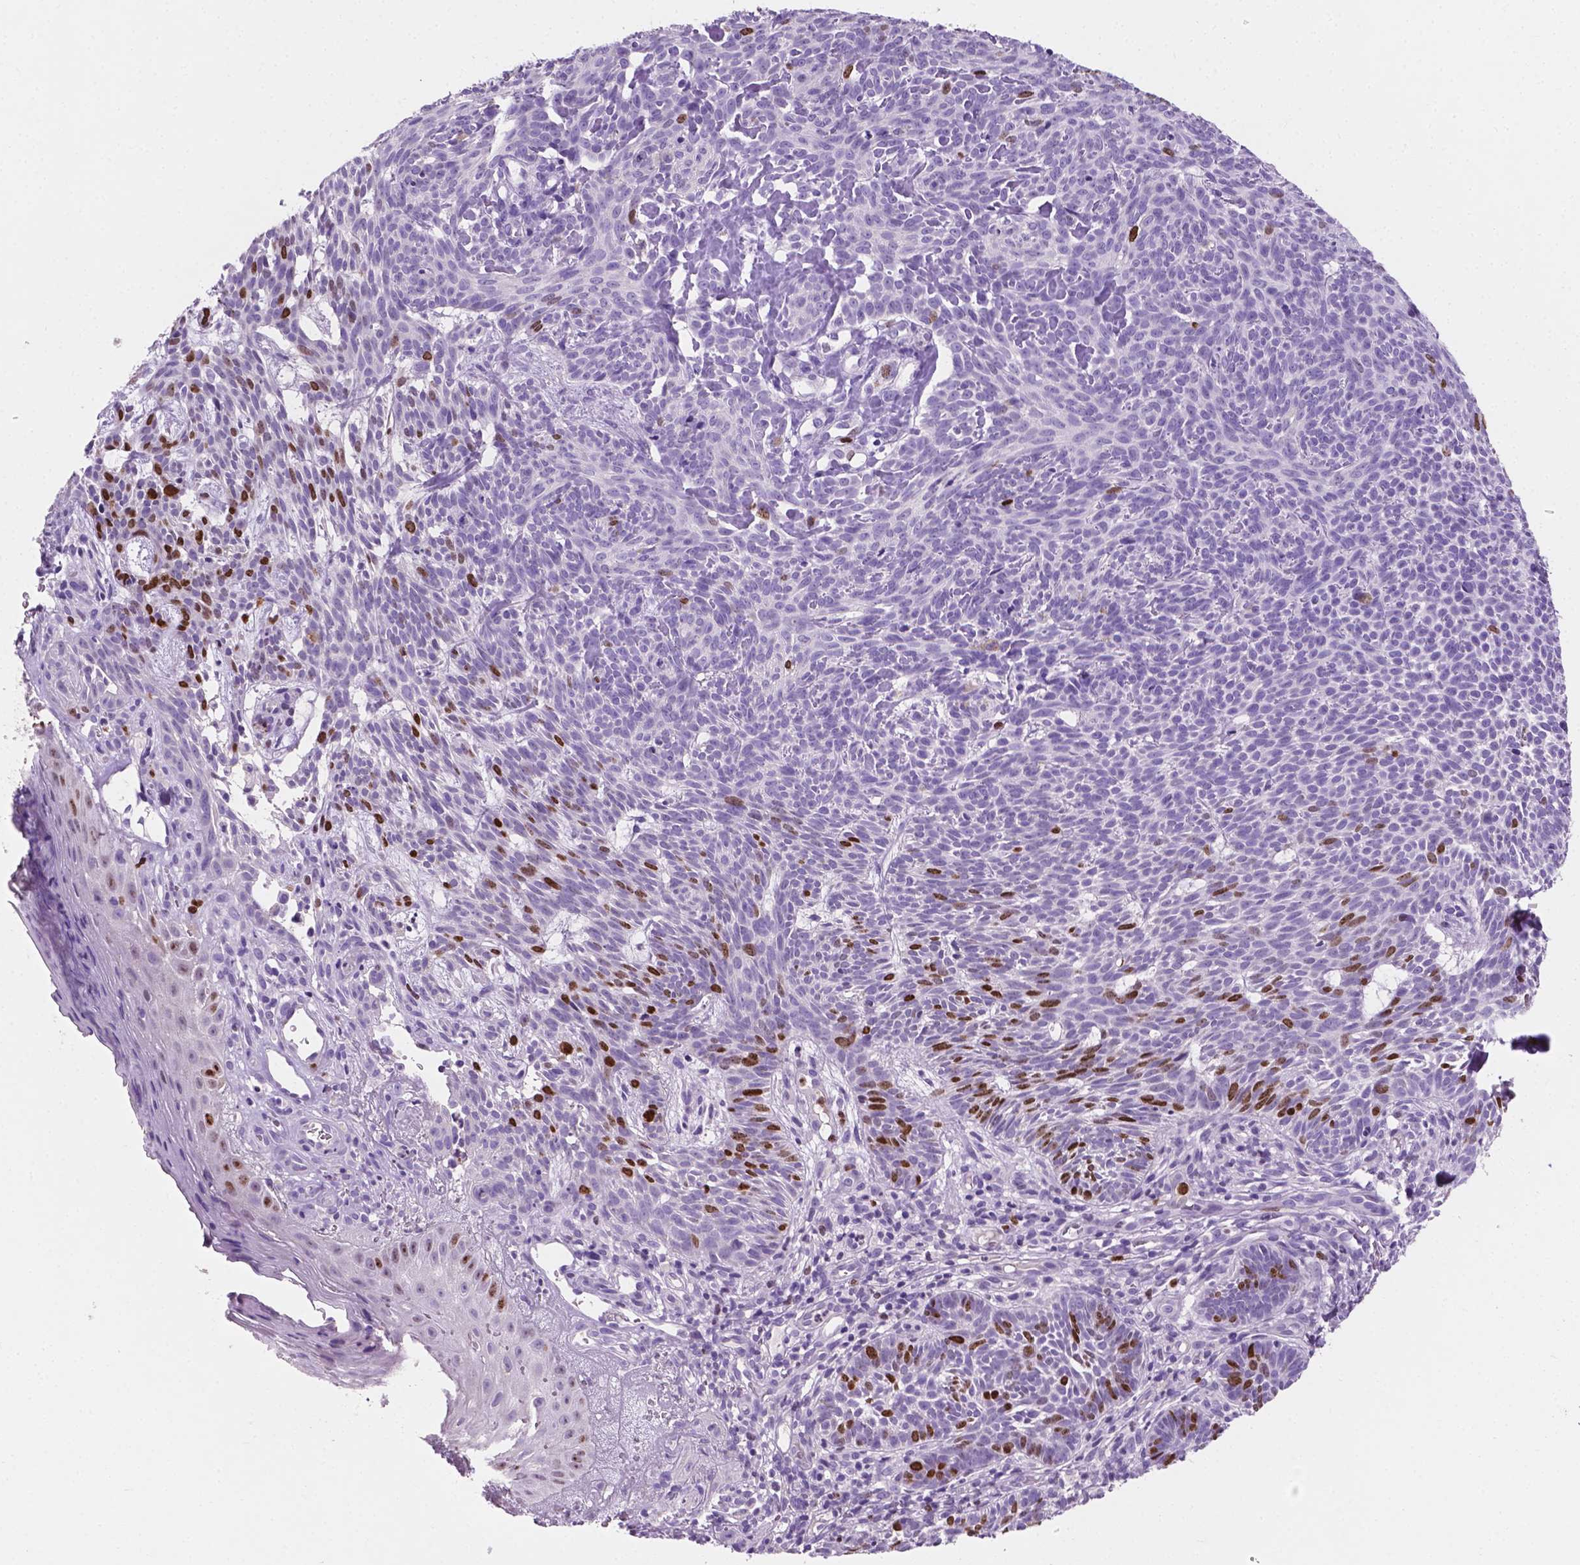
{"staining": {"intensity": "moderate", "quantity": "25%-75%", "location": "nuclear"}, "tissue": "skin cancer", "cell_type": "Tumor cells", "image_type": "cancer", "snomed": [{"axis": "morphology", "description": "Basal cell carcinoma"}, {"axis": "topography", "description": "Skin"}], "caption": "Immunohistochemical staining of human skin basal cell carcinoma exhibits medium levels of moderate nuclear protein staining in about 25%-75% of tumor cells.", "gene": "SIAH2", "patient": {"sex": "male", "age": 59}}